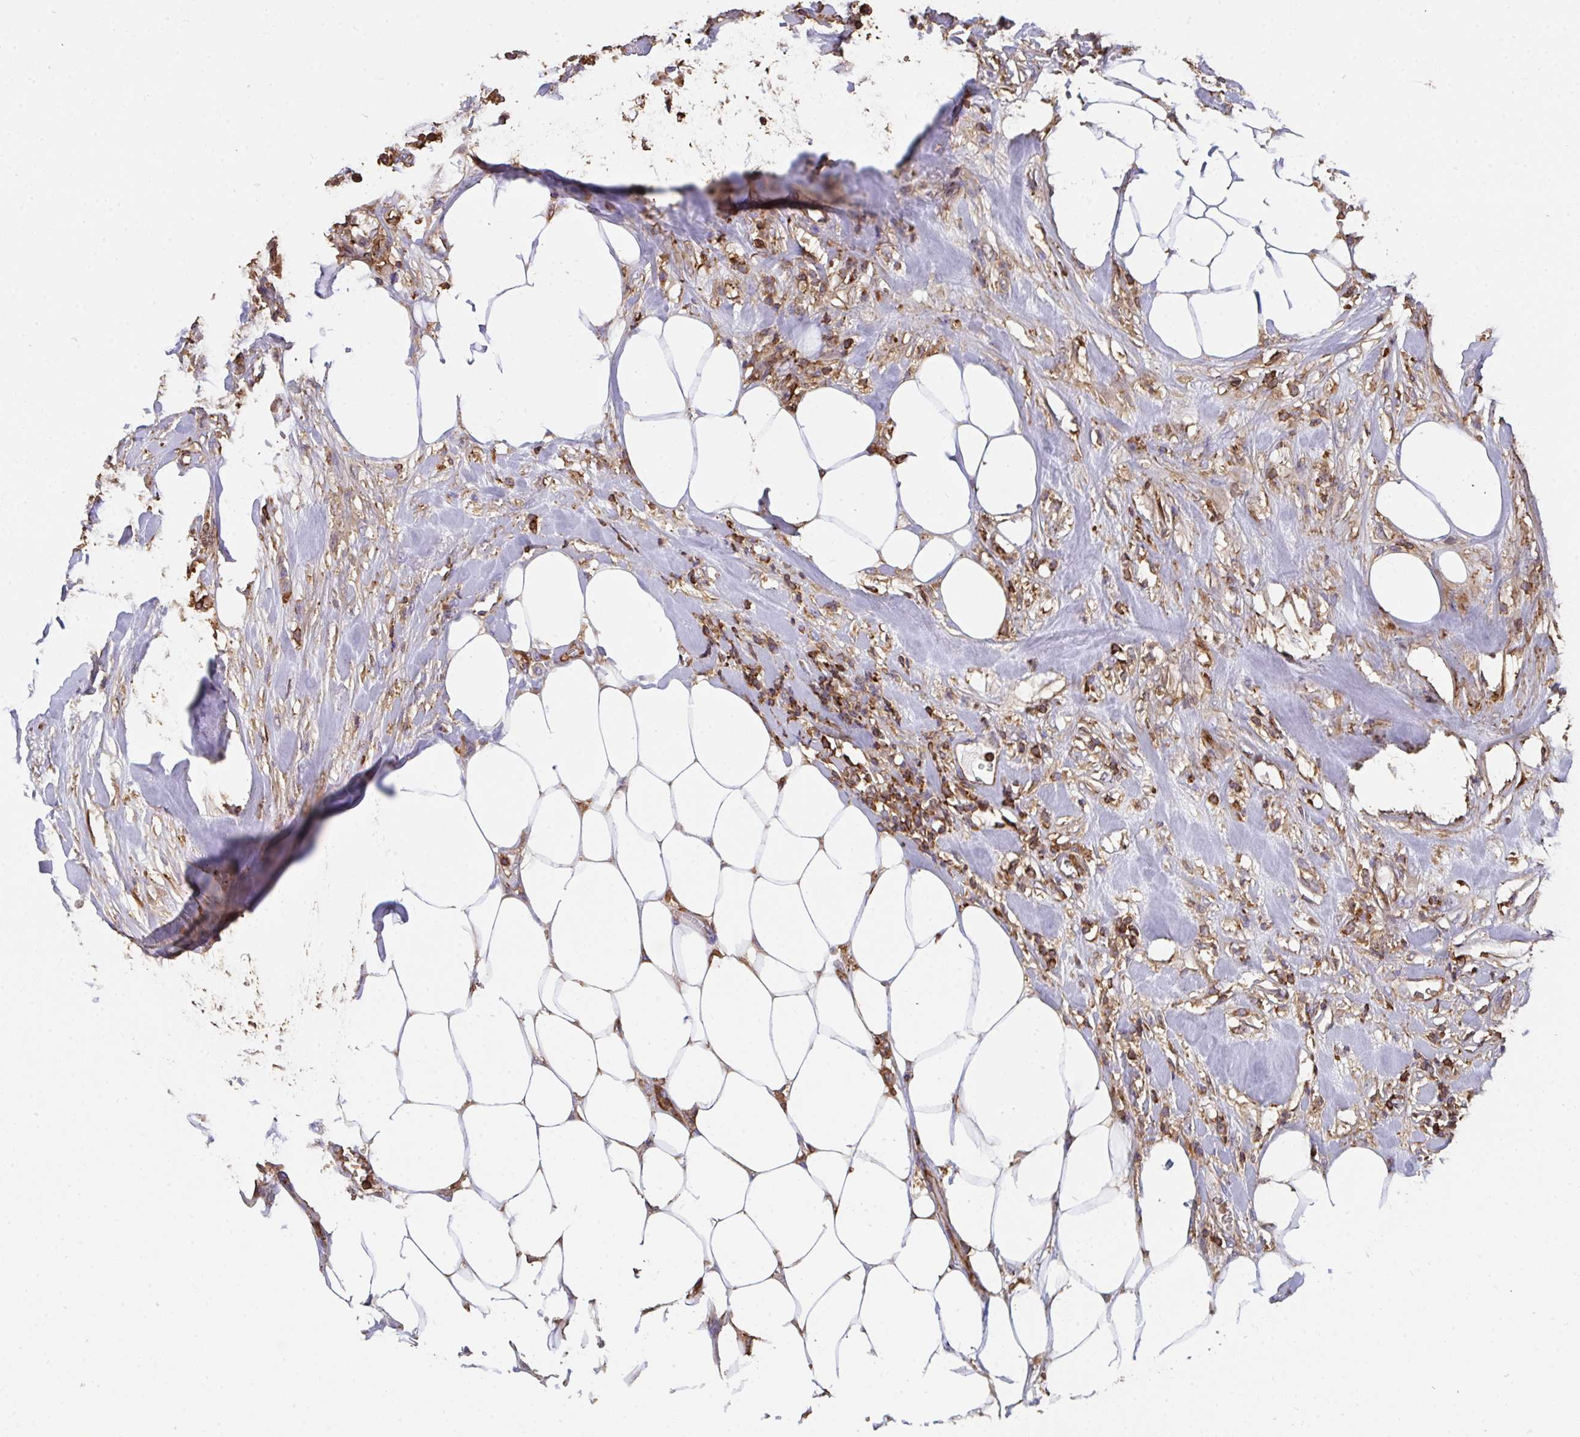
{"staining": {"intensity": "moderate", "quantity": "25%-75%", "location": "cytoplasmic/membranous"}, "tissue": "breast cancer", "cell_type": "Tumor cells", "image_type": "cancer", "snomed": [{"axis": "morphology", "description": "Lobular carcinoma"}, {"axis": "topography", "description": "Breast"}], "caption": "Immunohistochemistry photomicrograph of human breast cancer stained for a protein (brown), which shows medium levels of moderate cytoplasmic/membranous positivity in about 25%-75% of tumor cells.", "gene": "CFL1", "patient": {"sex": "female", "age": 91}}